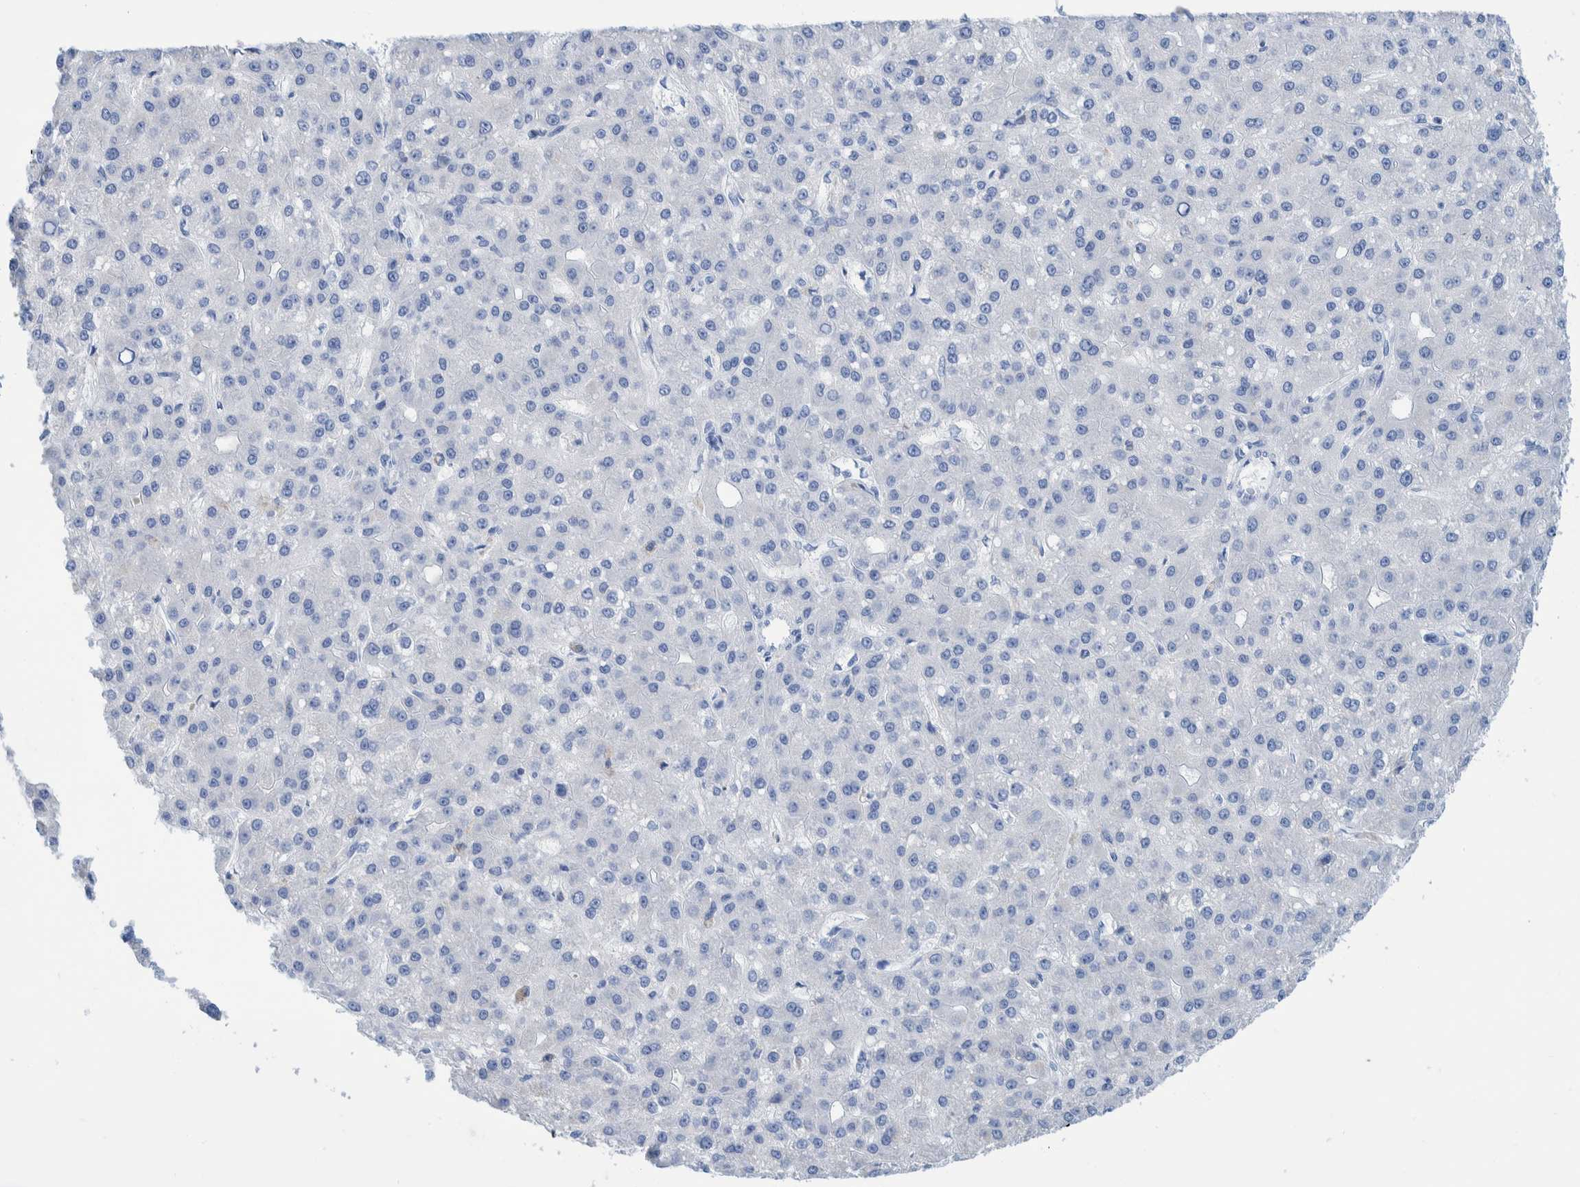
{"staining": {"intensity": "negative", "quantity": "none", "location": "none"}, "tissue": "liver cancer", "cell_type": "Tumor cells", "image_type": "cancer", "snomed": [{"axis": "morphology", "description": "Carcinoma, Hepatocellular, NOS"}, {"axis": "topography", "description": "Liver"}], "caption": "Liver cancer (hepatocellular carcinoma) stained for a protein using IHC exhibits no positivity tumor cells.", "gene": "KRT14", "patient": {"sex": "male", "age": 67}}